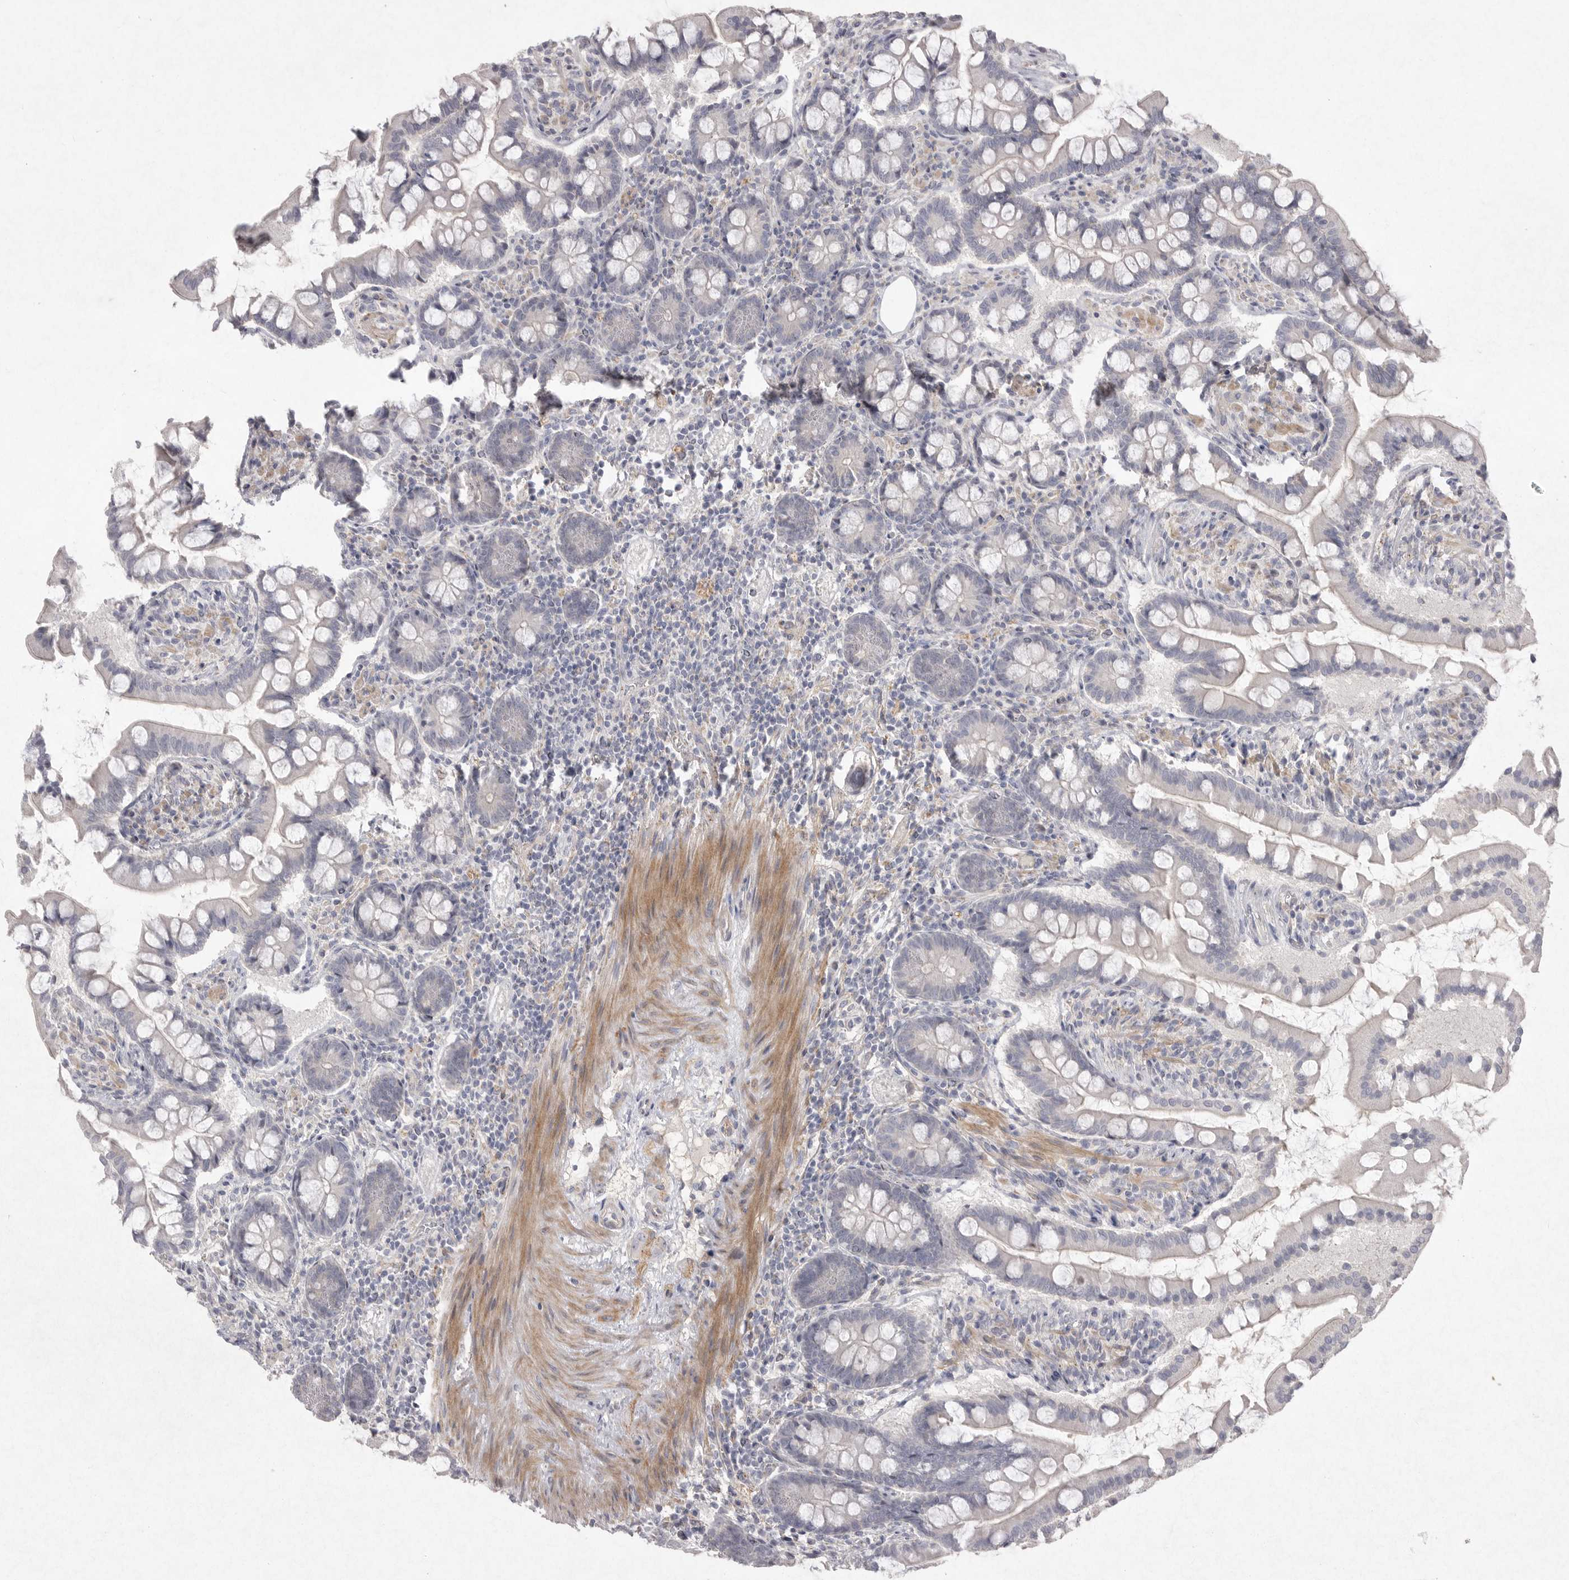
{"staining": {"intensity": "negative", "quantity": "none", "location": "none"}, "tissue": "small intestine", "cell_type": "Glandular cells", "image_type": "normal", "snomed": [{"axis": "morphology", "description": "Normal tissue, NOS"}, {"axis": "topography", "description": "Small intestine"}], "caption": "Histopathology image shows no significant protein expression in glandular cells of unremarkable small intestine. (DAB (3,3'-diaminobenzidine) IHC with hematoxylin counter stain).", "gene": "VANGL2", "patient": {"sex": "male", "age": 41}}